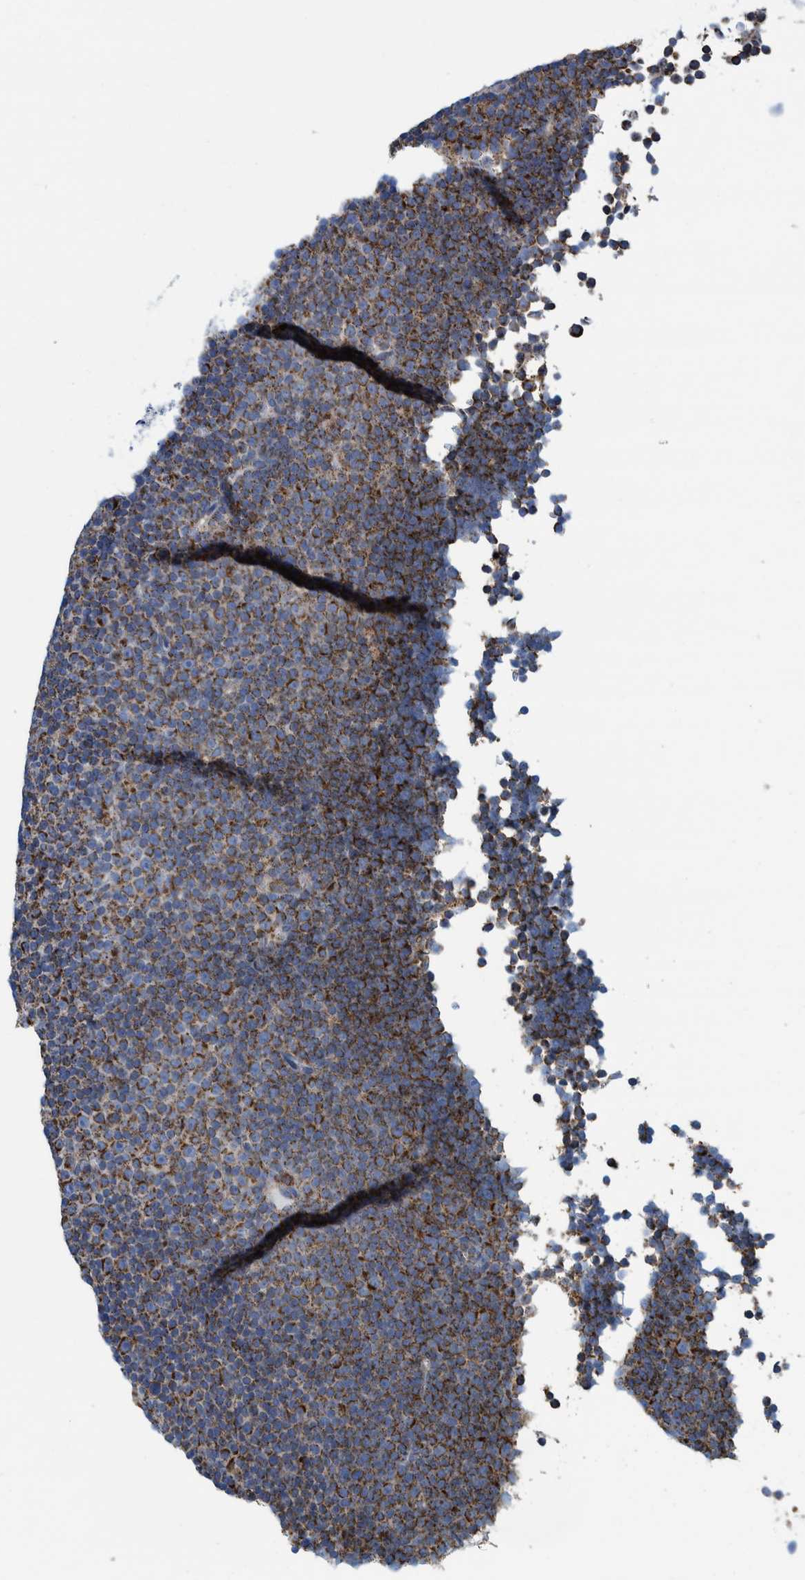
{"staining": {"intensity": "strong", "quantity": "25%-75%", "location": "cytoplasmic/membranous"}, "tissue": "lymphoma", "cell_type": "Tumor cells", "image_type": "cancer", "snomed": [{"axis": "morphology", "description": "Malignant lymphoma, non-Hodgkin's type, Low grade"}, {"axis": "topography", "description": "Lymph node"}], "caption": "The photomicrograph reveals a brown stain indicating the presence of a protein in the cytoplasmic/membranous of tumor cells in low-grade malignant lymphoma, non-Hodgkin's type. (DAB (3,3'-diaminobenzidine) IHC, brown staining for protein, blue staining for nuclei).", "gene": "MRPS7", "patient": {"sex": "female", "age": 67}}